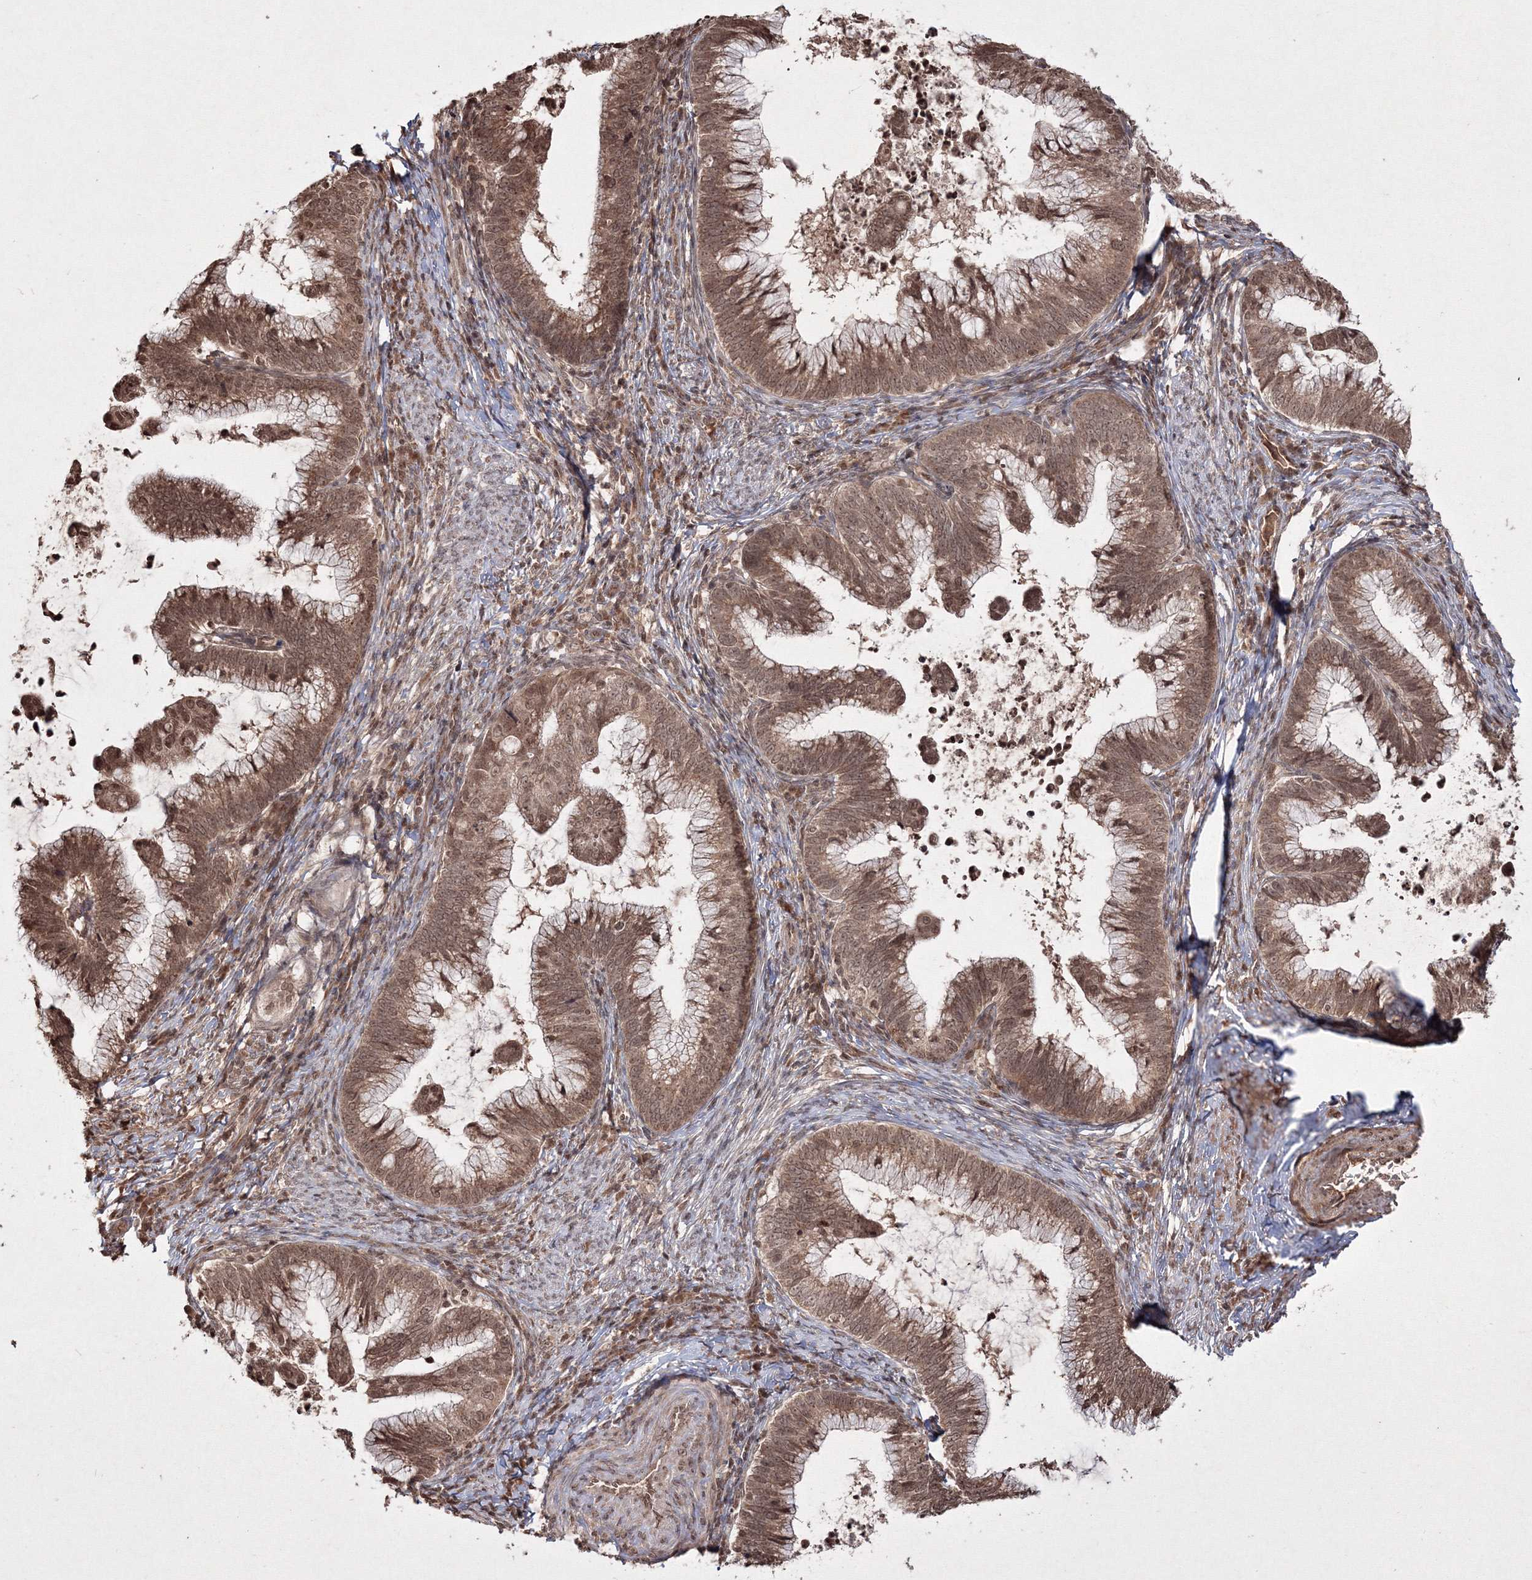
{"staining": {"intensity": "moderate", "quantity": ">75%", "location": "cytoplasmic/membranous,nuclear"}, "tissue": "cervical cancer", "cell_type": "Tumor cells", "image_type": "cancer", "snomed": [{"axis": "morphology", "description": "Adenocarcinoma, NOS"}, {"axis": "topography", "description": "Cervix"}], "caption": "Human cervical cancer stained with a brown dye demonstrates moderate cytoplasmic/membranous and nuclear positive positivity in about >75% of tumor cells.", "gene": "PEX13", "patient": {"sex": "female", "age": 36}}